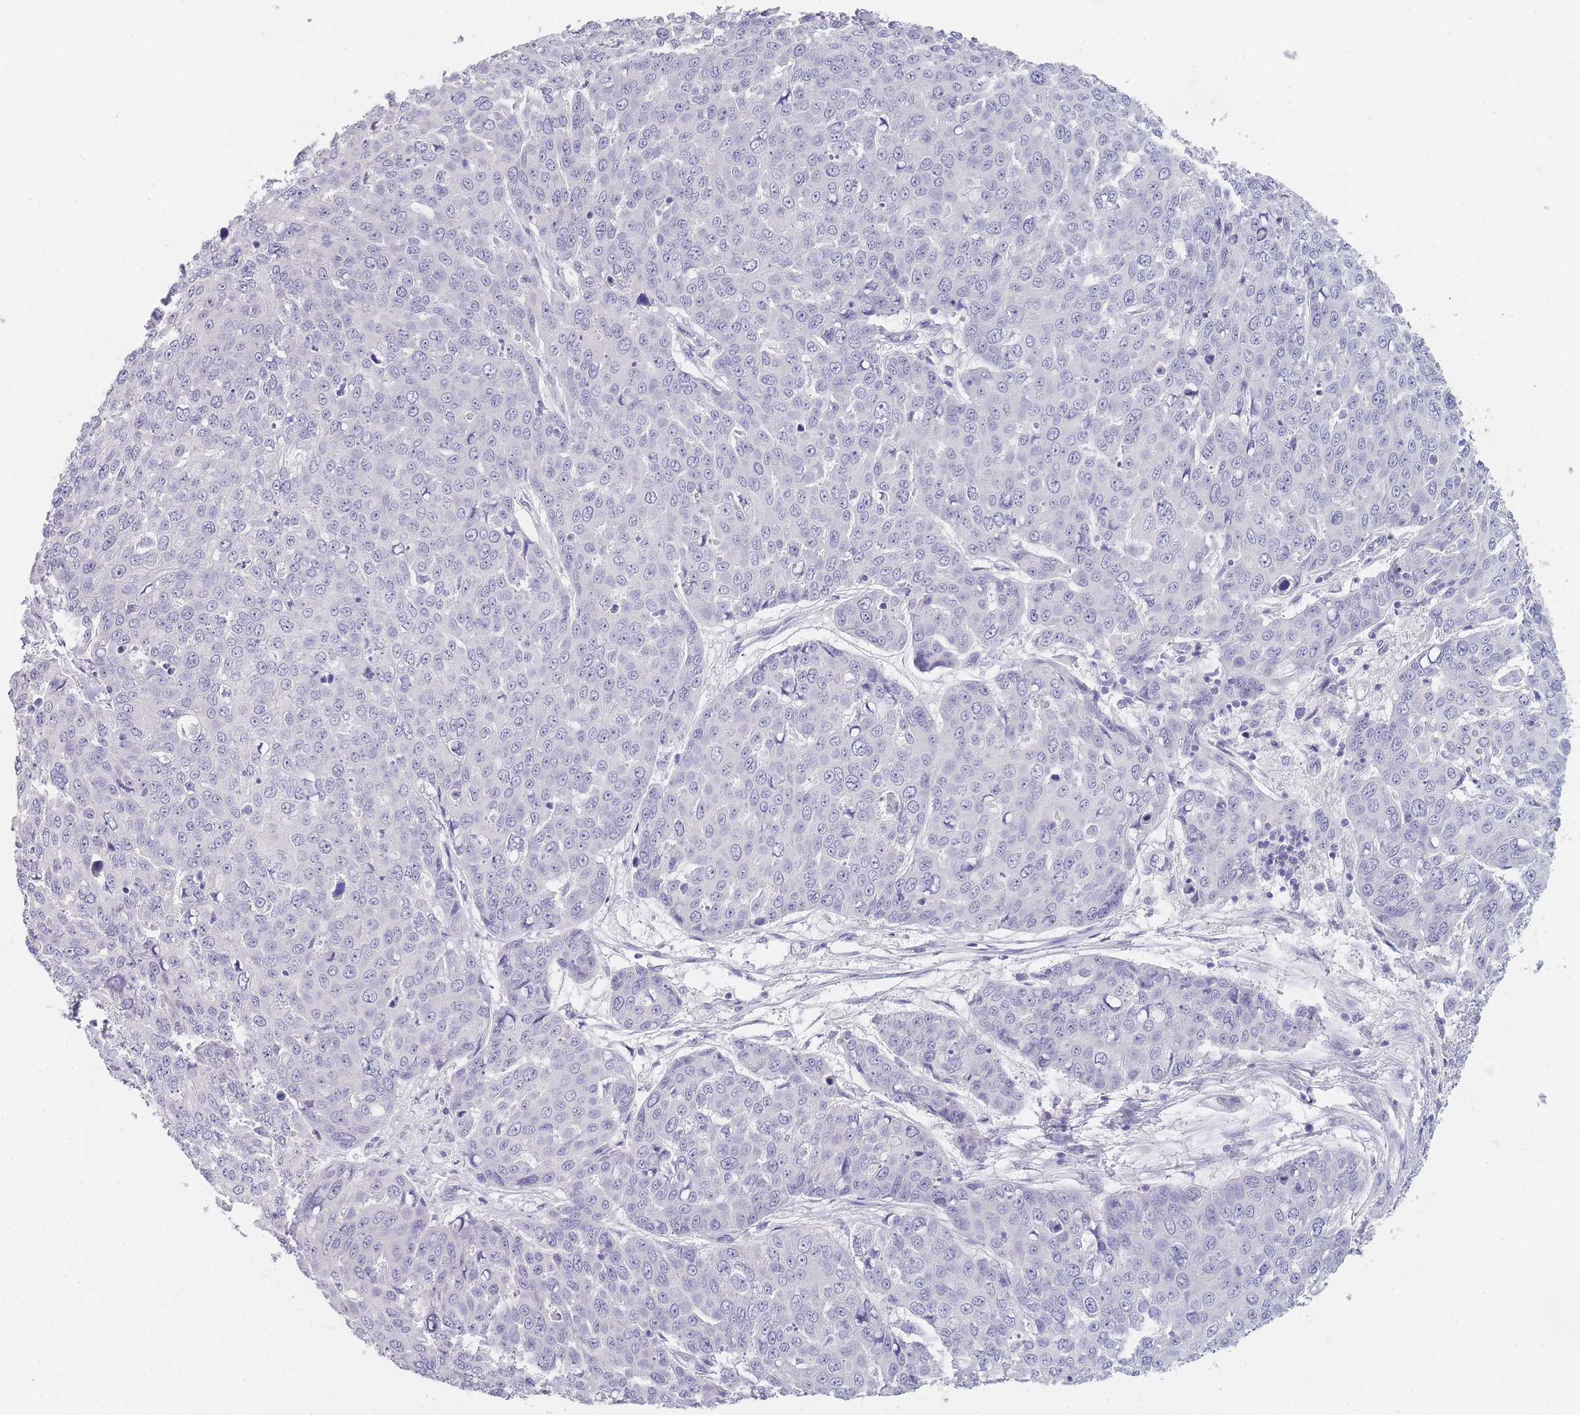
{"staining": {"intensity": "negative", "quantity": "none", "location": "none"}, "tissue": "skin cancer", "cell_type": "Tumor cells", "image_type": "cancer", "snomed": [{"axis": "morphology", "description": "Squamous cell carcinoma, NOS"}, {"axis": "topography", "description": "Skin"}], "caption": "Skin cancer (squamous cell carcinoma) was stained to show a protein in brown. There is no significant positivity in tumor cells.", "gene": "INS", "patient": {"sex": "male", "age": 71}}